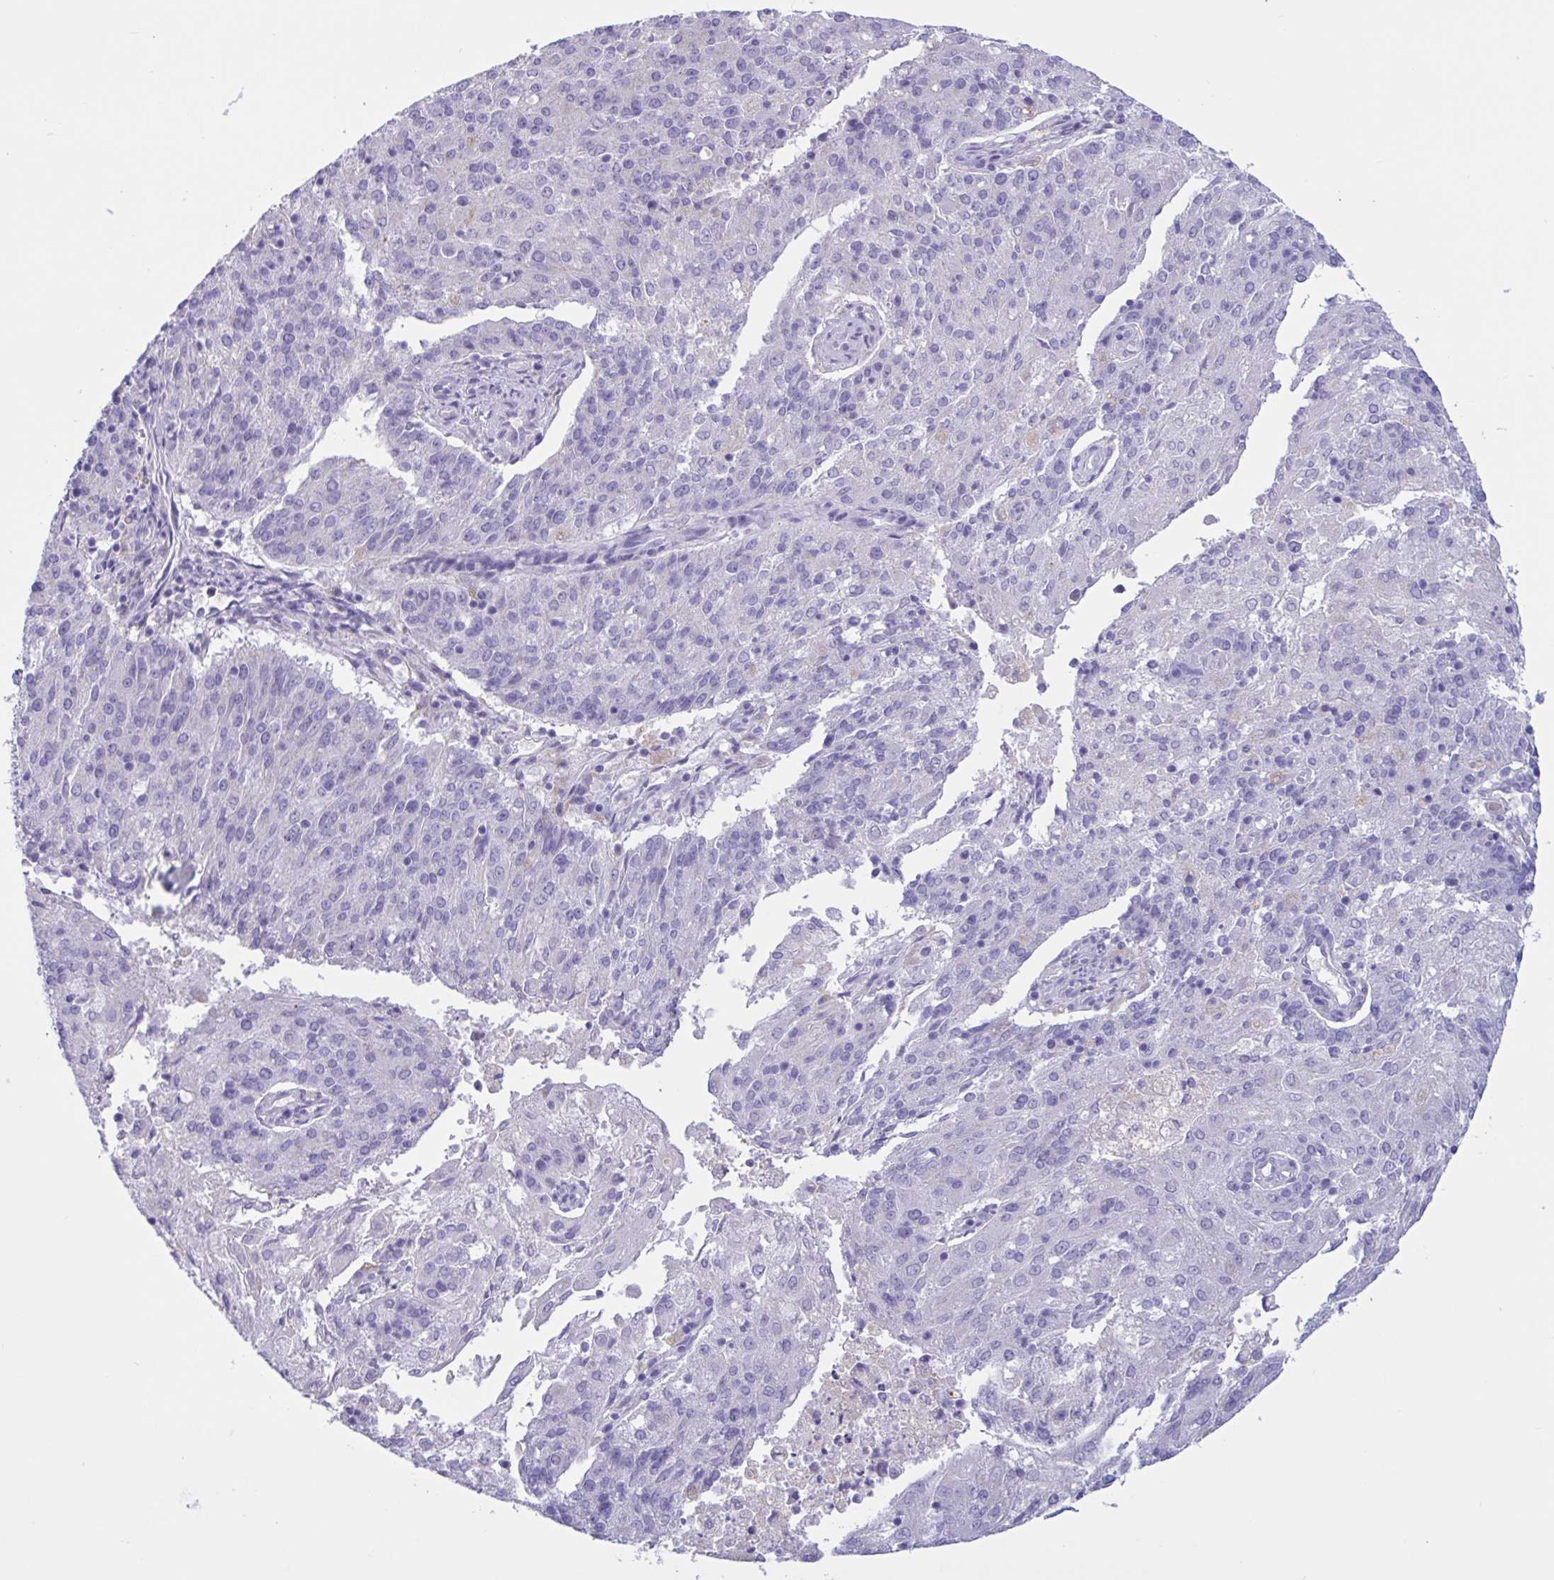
{"staining": {"intensity": "negative", "quantity": "none", "location": "none"}, "tissue": "endometrial cancer", "cell_type": "Tumor cells", "image_type": "cancer", "snomed": [{"axis": "morphology", "description": "Adenocarcinoma, NOS"}, {"axis": "topography", "description": "Endometrium"}], "caption": "The IHC image has no significant expression in tumor cells of adenocarcinoma (endometrial) tissue. The staining was performed using DAB to visualize the protein expression in brown, while the nuclei were stained in blue with hematoxylin (Magnification: 20x).", "gene": "RPL22L1", "patient": {"sex": "female", "age": 82}}